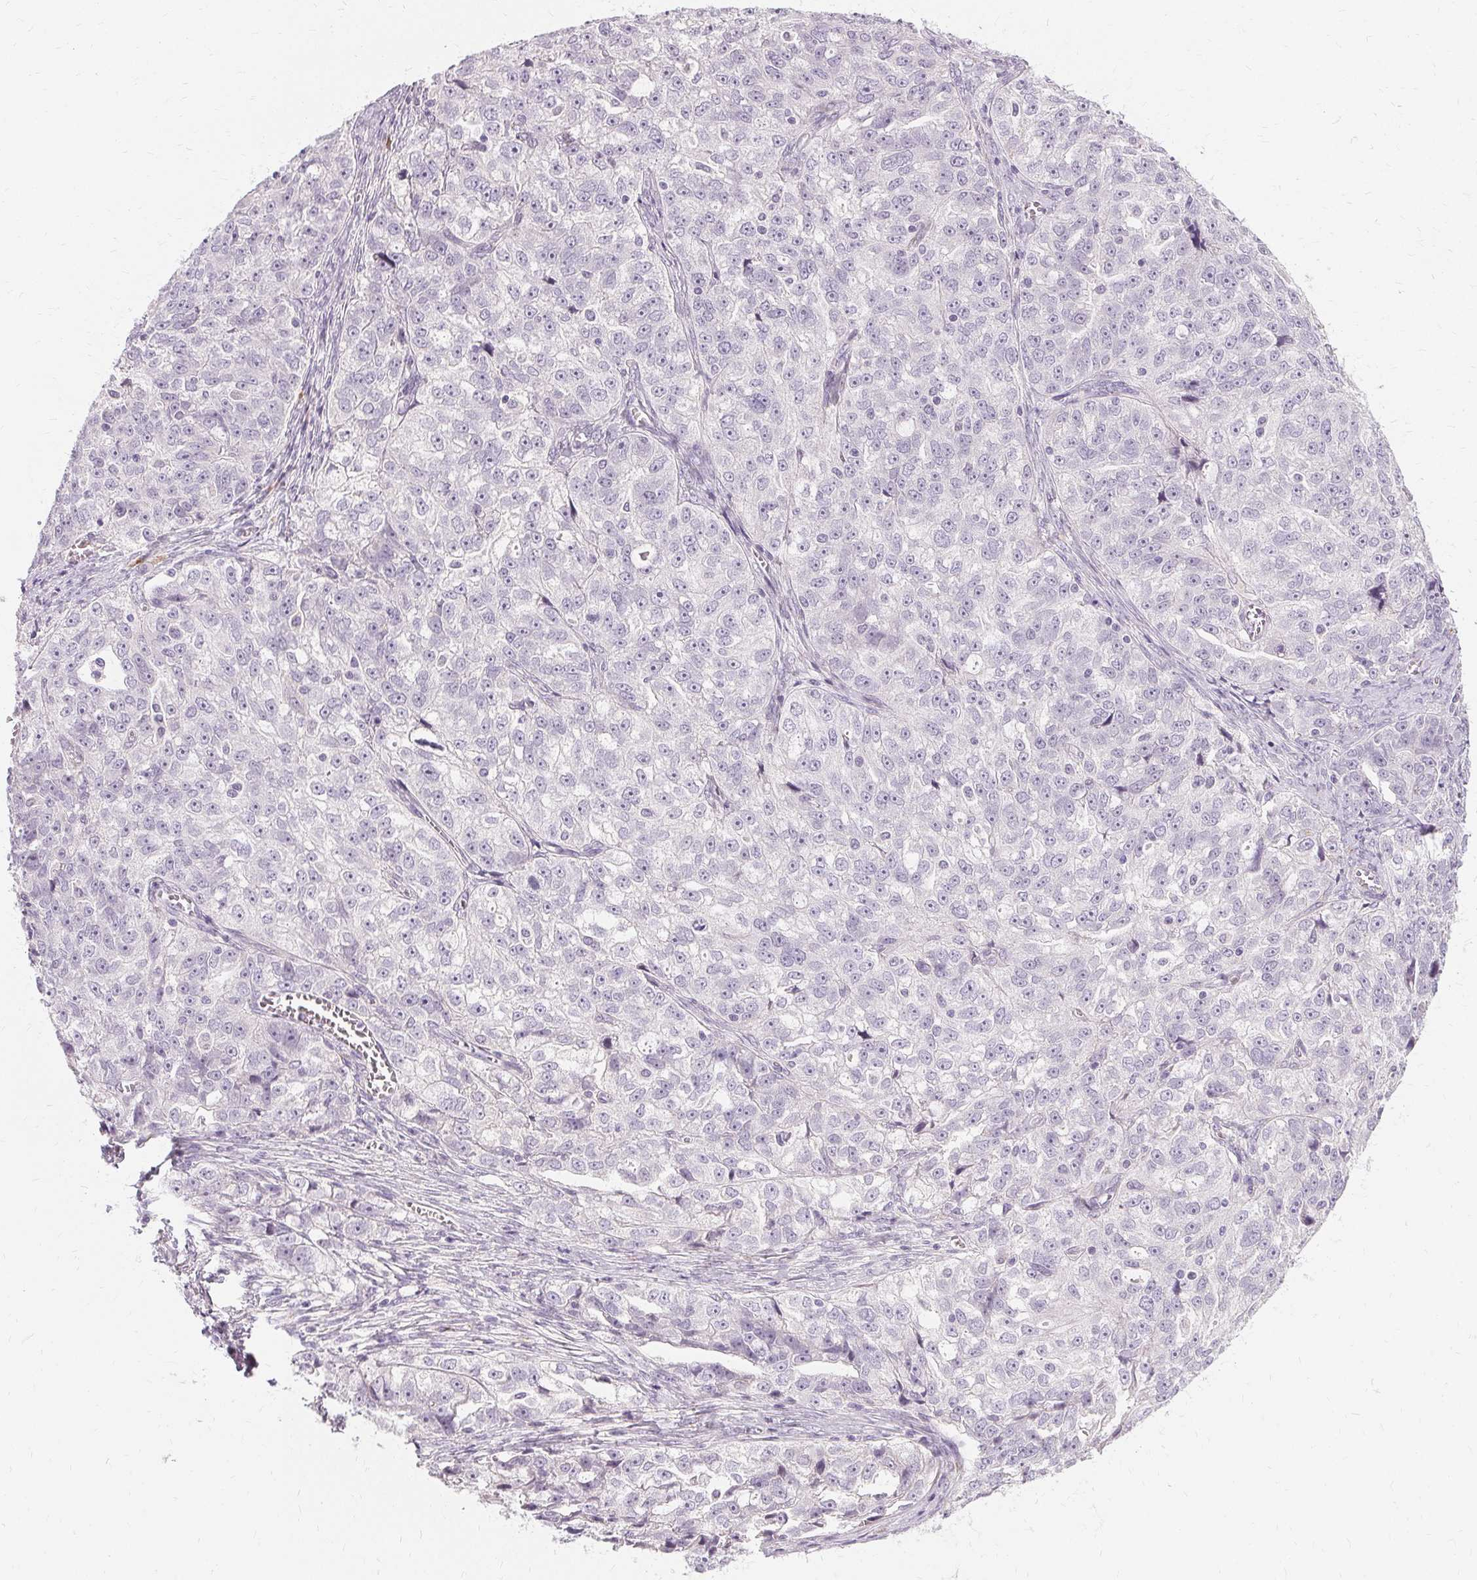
{"staining": {"intensity": "negative", "quantity": "none", "location": "none"}, "tissue": "ovarian cancer", "cell_type": "Tumor cells", "image_type": "cancer", "snomed": [{"axis": "morphology", "description": "Cystadenocarcinoma, serous, NOS"}, {"axis": "topography", "description": "Ovary"}], "caption": "IHC of human ovarian cancer shows no positivity in tumor cells.", "gene": "FCRL3", "patient": {"sex": "female", "age": 51}}